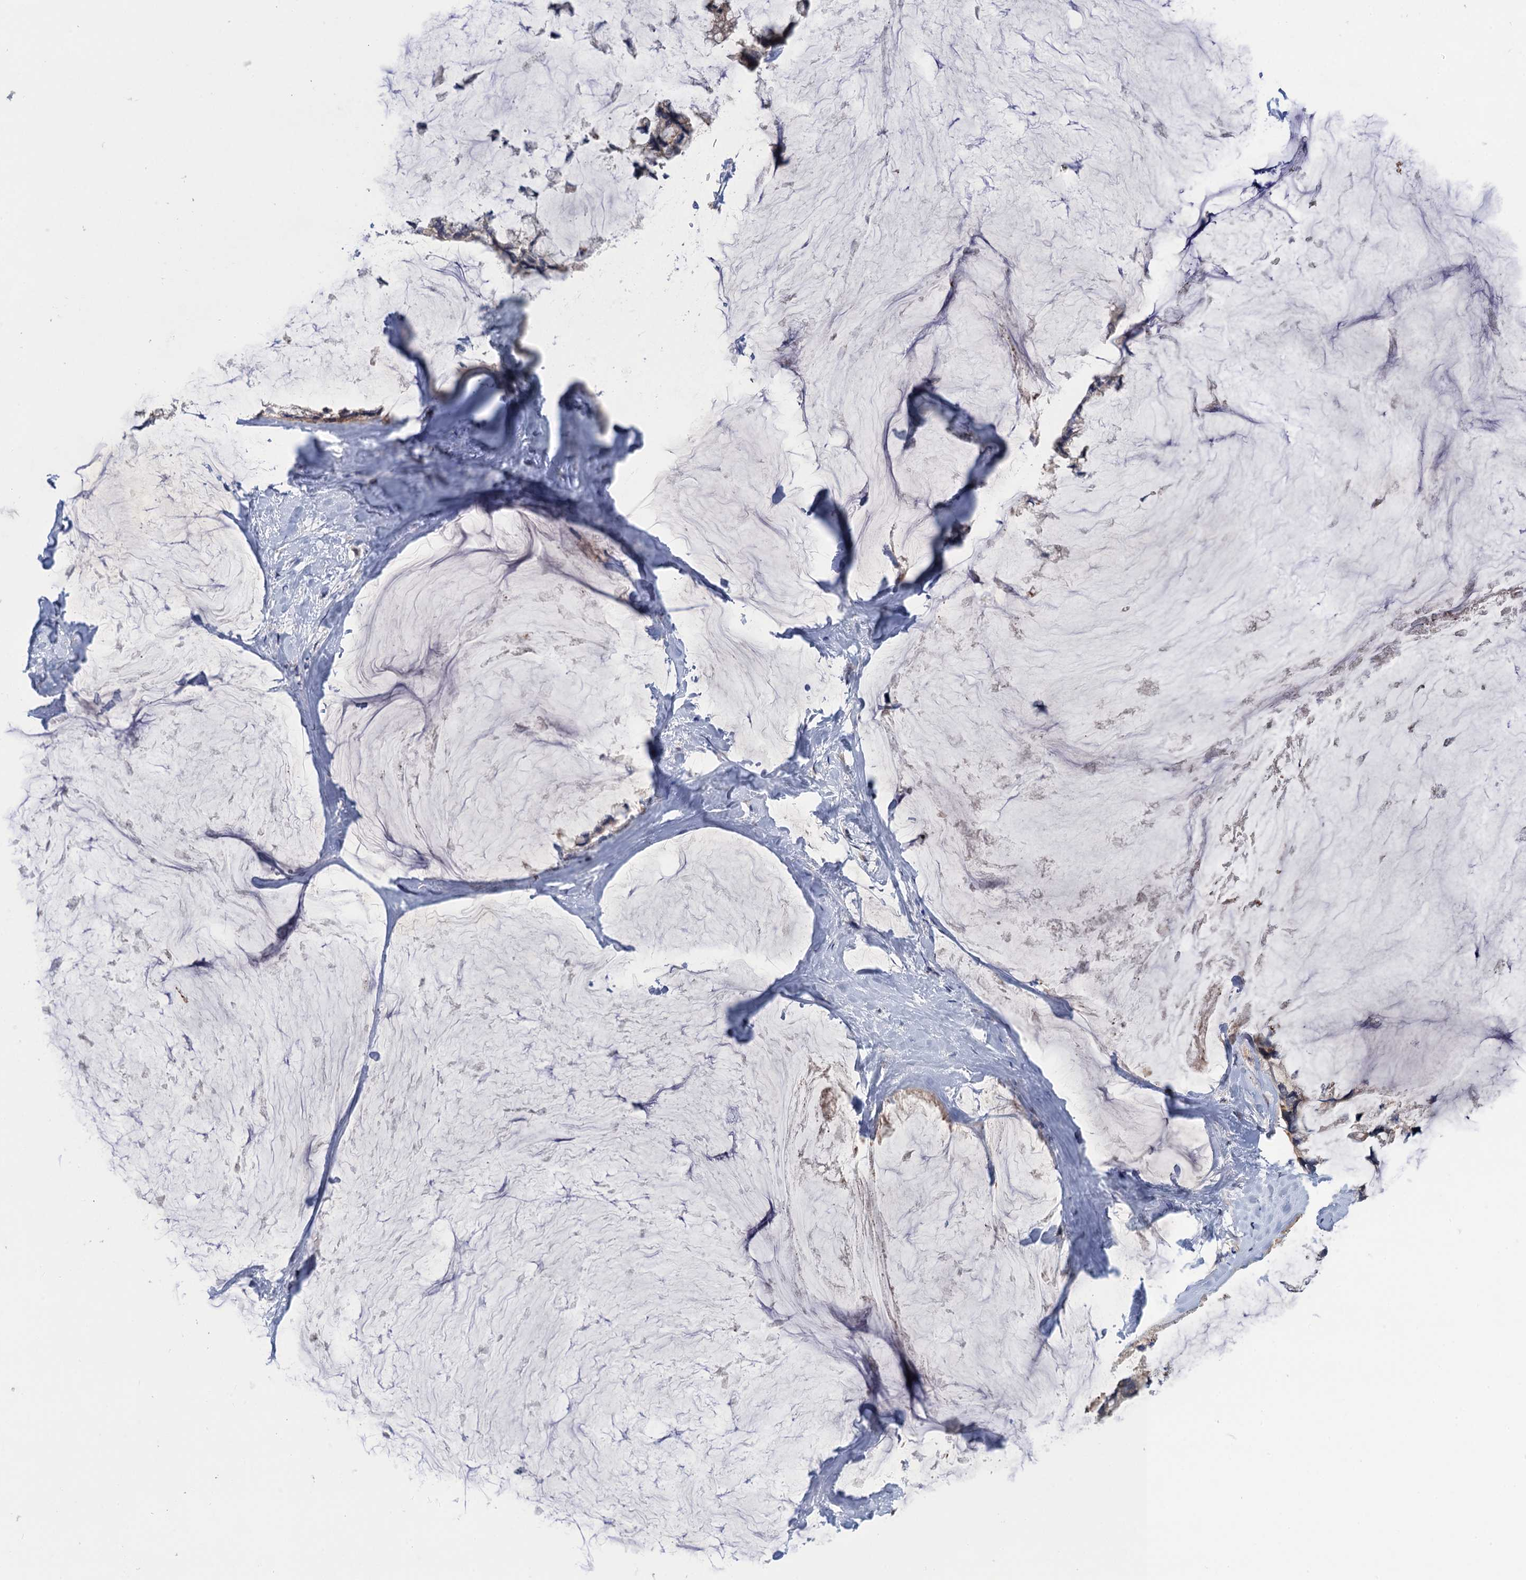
{"staining": {"intensity": "weak", "quantity": "<25%", "location": "cytoplasmic/membranous"}, "tissue": "ovarian cancer", "cell_type": "Tumor cells", "image_type": "cancer", "snomed": [{"axis": "morphology", "description": "Cystadenocarcinoma, mucinous, NOS"}, {"axis": "topography", "description": "Ovary"}], "caption": "Immunohistochemical staining of human ovarian cancer reveals no significant expression in tumor cells.", "gene": "NEK8", "patient": {"sex": "female", "age": 39}}